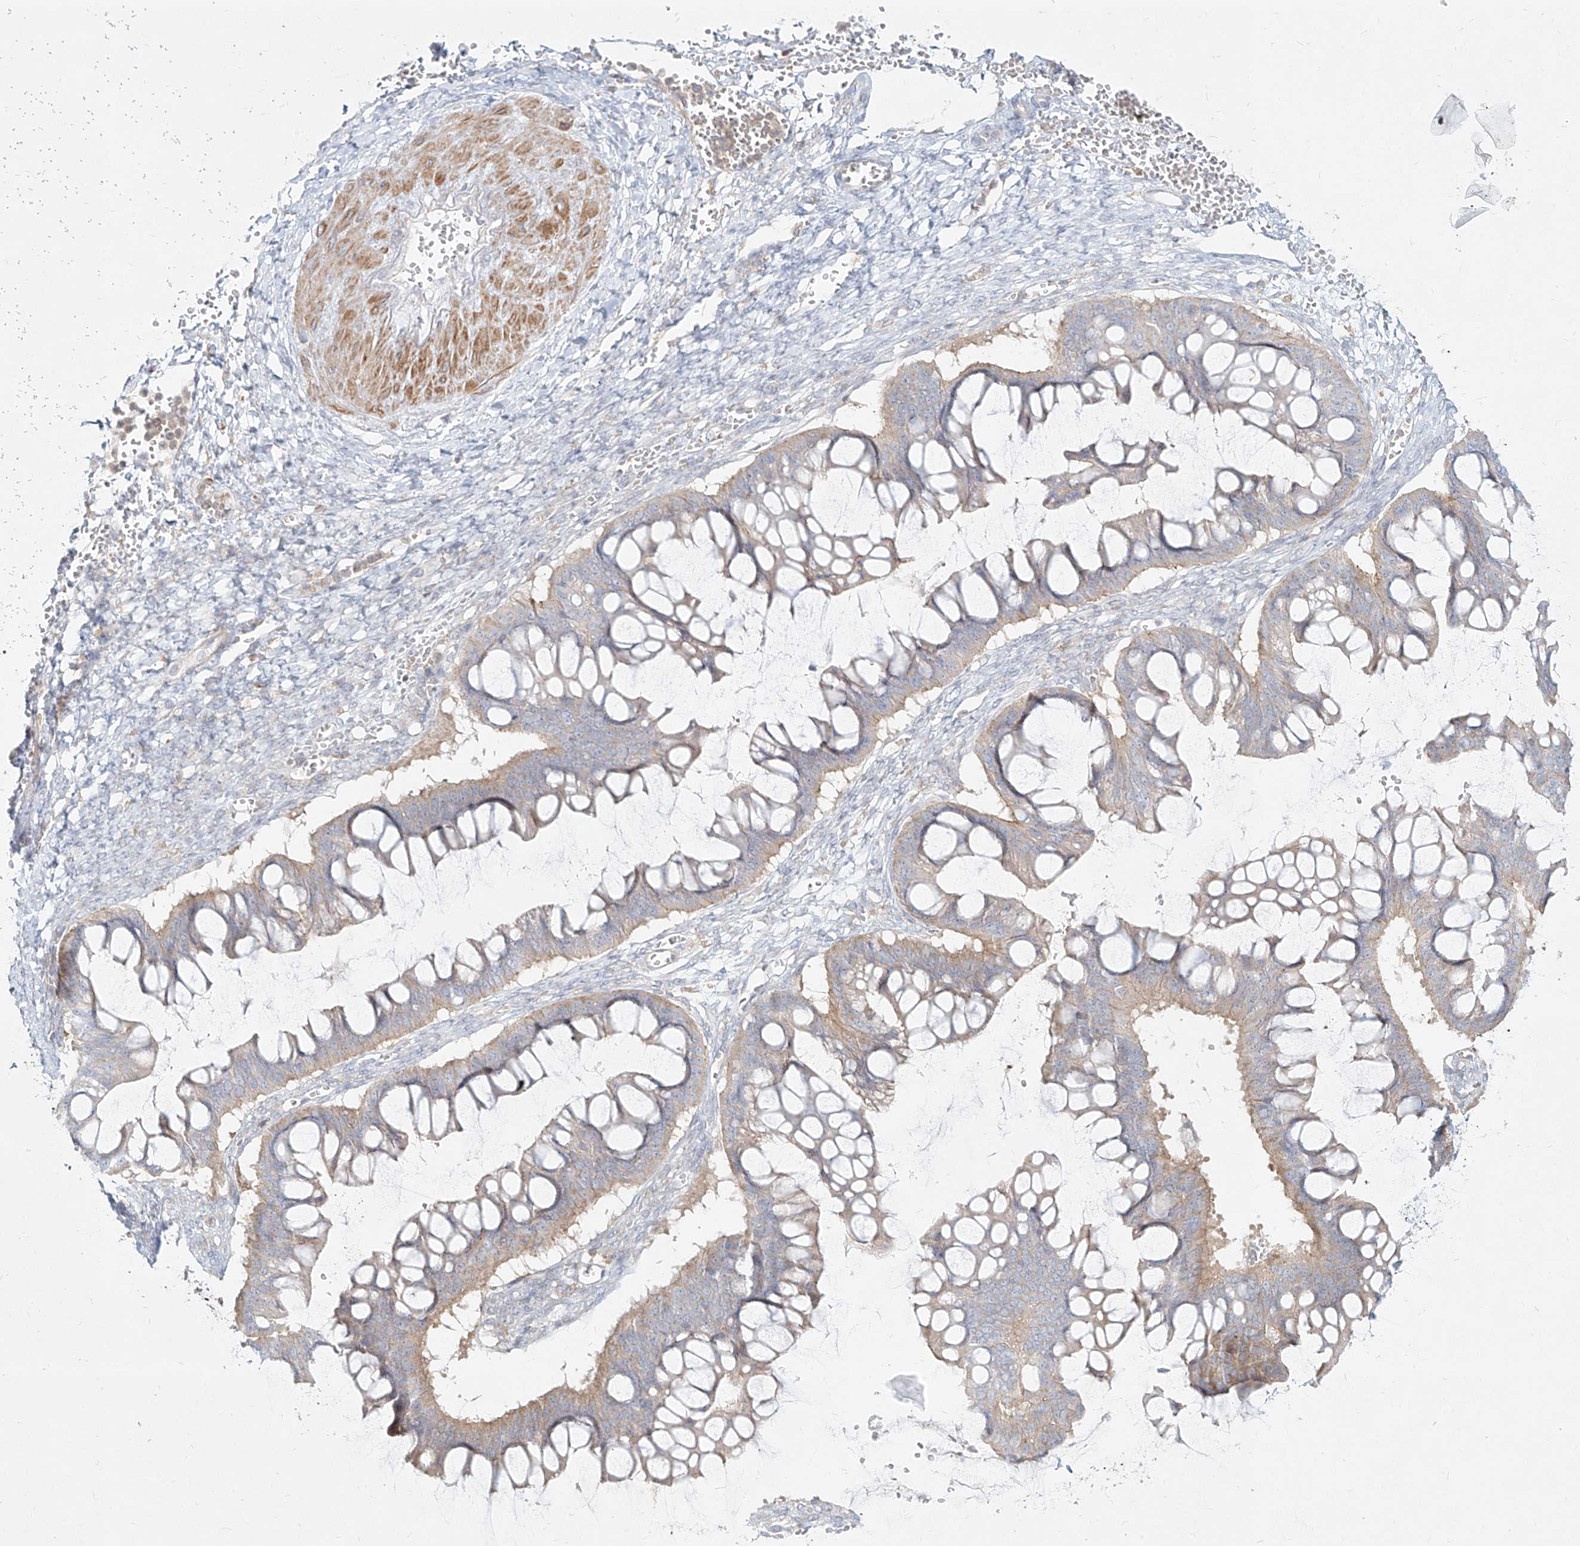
{"staining": {"intensity": "weak", "quantity": "25%-75%", "location": "cytoplasmic/membranous"}, "tissue": "ovarian cancer", "cell_type": "Tumor cells", "image_type": "cancer", "snomed": [{"axis": "morphology", "description": "Cystadenocarcinoma, mucinous, NOS"}, {"axis": "topography", "description": "Ovary"}], "caption": "Ovarian mucinous cystadenocarcinoma was stained to show a protein in brown. There is low levels of weak cytoplasmic/membranous expression in about 25%-75% of tumor cells. The protein of interest is stained brown, and the nuclei are stained in blue (DAB IHC with brightfield microscopy, high magnification).", "gene": "SLC2A12", "patient": {"sex": "female", "age": 73}}